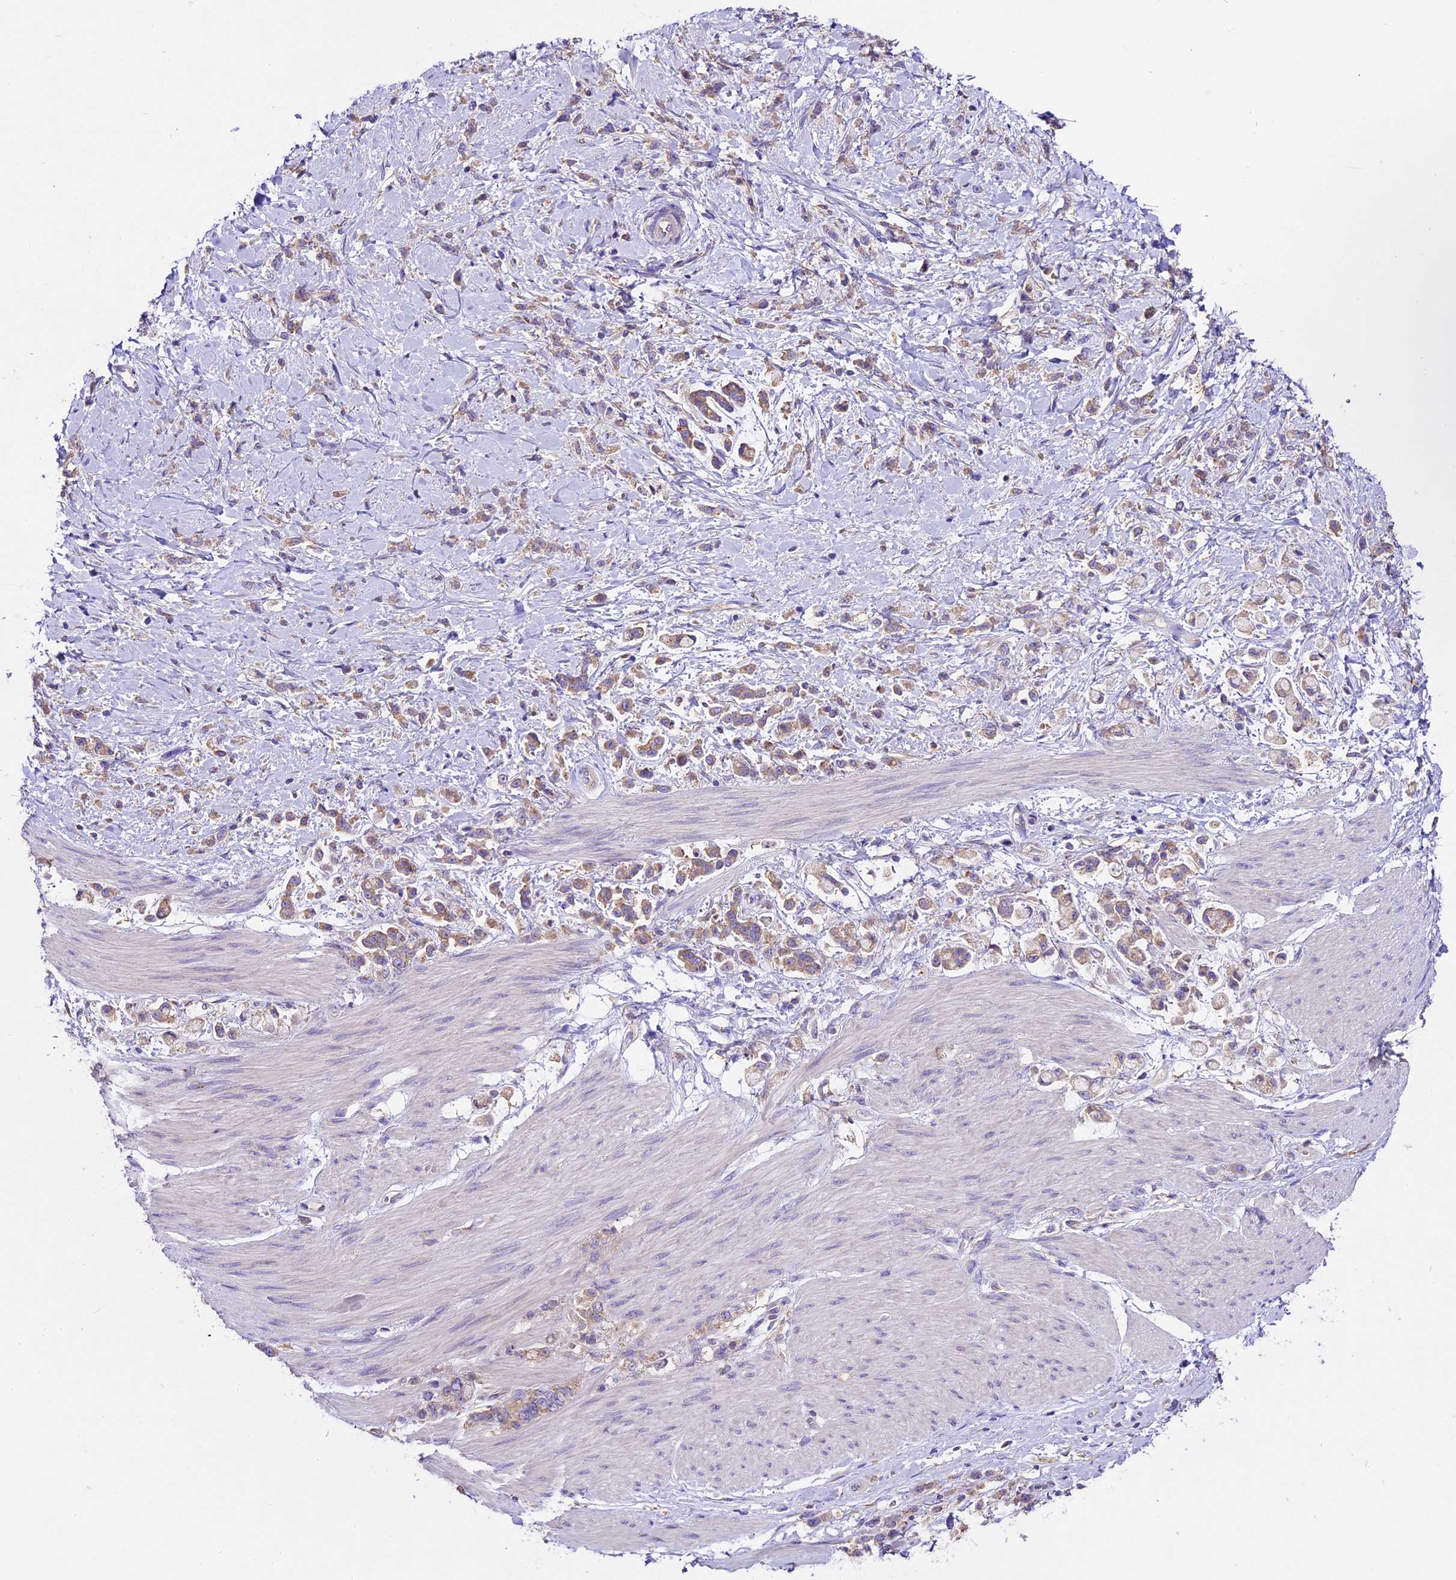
{"staining": {"intensity": "weak", "quantity": ">75%", "location": "cytoplasmic/membranous"}, "tissue": "stomach cancer", "cell_type": "Tumor cells", "image_type": "cancer", "snomed": [{"axis": "morphology", "description": "Adenocarcinoma, NOS"}, {"axis": "topography", "description": "Stomach"}], "caption": "High-magnification brightfield microscopy of stomach cancer stained with DAB (3,3'-diaminobenzidine) (brown) and counterstained with hematoxylin (blue). tumor cells exhibit weak cytoplasmic/membranous expression is present in approximately>75% of cells.", "gene": "PEMT", "patient": {"sex": "female", "age": 60}}